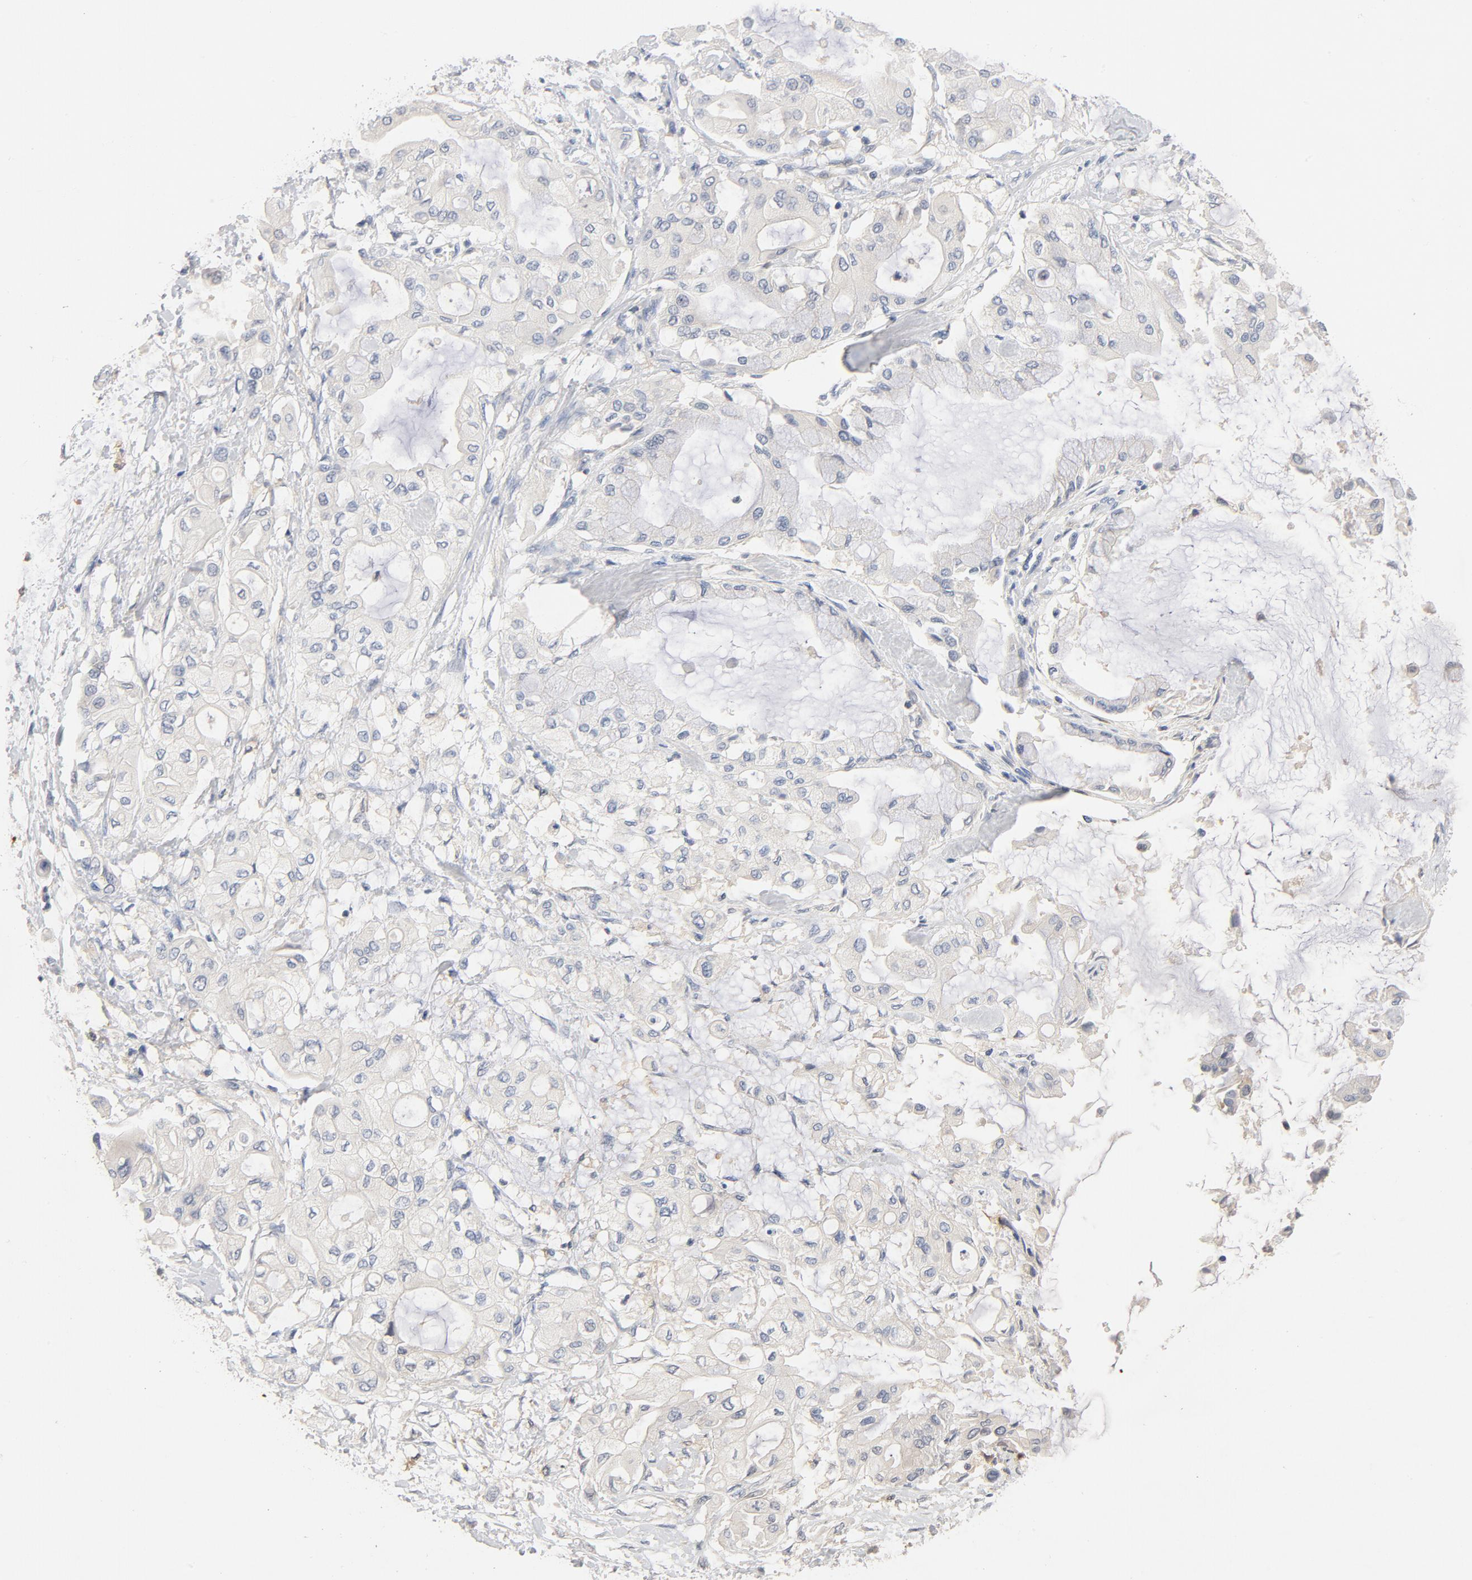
{"staining": {"intensity": "negative", "quantity": "none", "location": "none"}, "tissue": "pancreatic cancer", "cell_type": "Tumor cells", "image_type": "cancer", "snomed": [{"axis": "morphology", "description": "Adenocarcinoma, NOS"}, {"axis": "morphology", "description": "Adenocarcinoma, metastatic, NOS"}, {"axis": "topography", "description": "Lymph node"}, {"axis": "topography", "description": "Pancreas"}, {"axis": "topography", "description": "Duodenum"}], "caption": "Histopathology image shows no significant protein staining in tumor cells of adenocarcinoma (pancreatic).", "gene": "STAT1", "patient": {"sex": "female", "age": 64}}